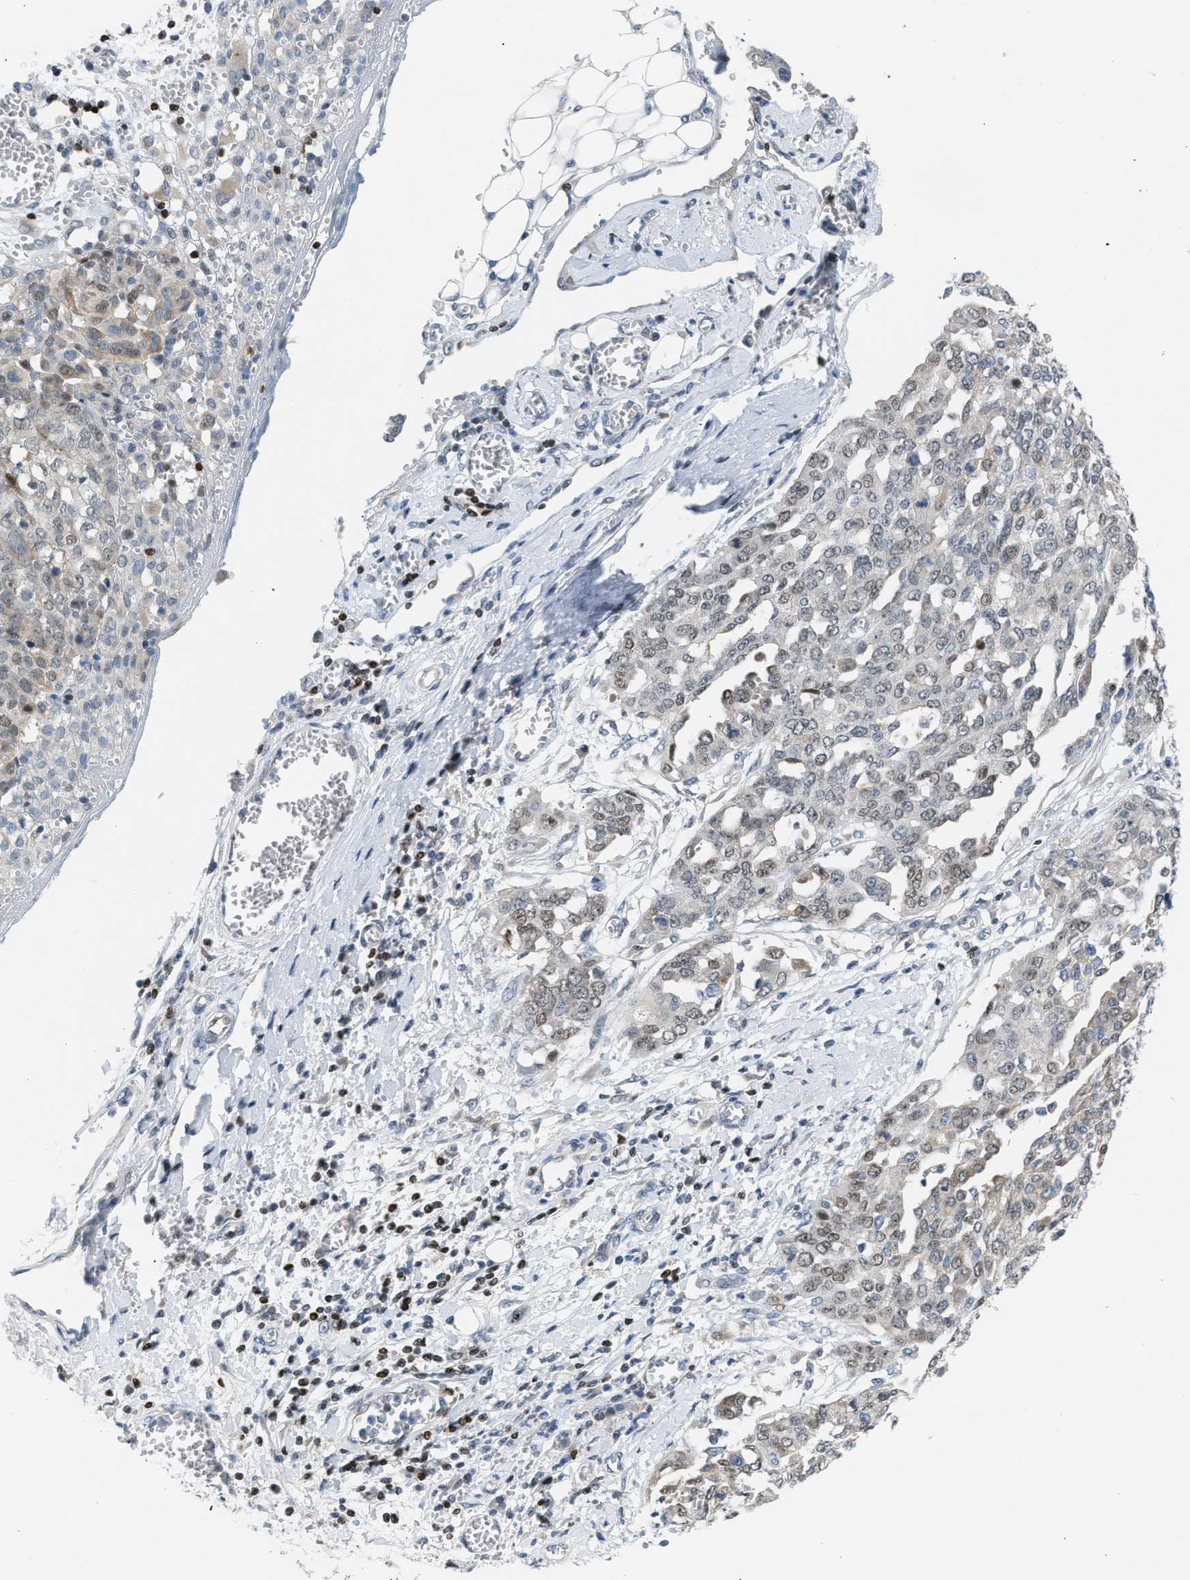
{"staining": {"intensity": "weak", "quantity": "25%-75%", "location": "nuclear"}, "tissue": "ovarian cancer", "cell_type": "Tumor cells", "image_type": "cancer", "snomed": [{"axis": "morphology", "description": "Cystadenocarcinoma, serous, NOS"}, {"axis": "topography", "description": "Soft tissue"}, {"axis": "topography", "description": "Ovary"}], "caption": "Serous cystadenocarcinoma (ovarian) stained with DAB (3,3'-diaminobenzidine) IHC demonstrates low levels of weak nuclear expression in approximately 25%-75% of tumor cells.", "gene": "NPS", "patient": {"sex": "female", "age": 57}}